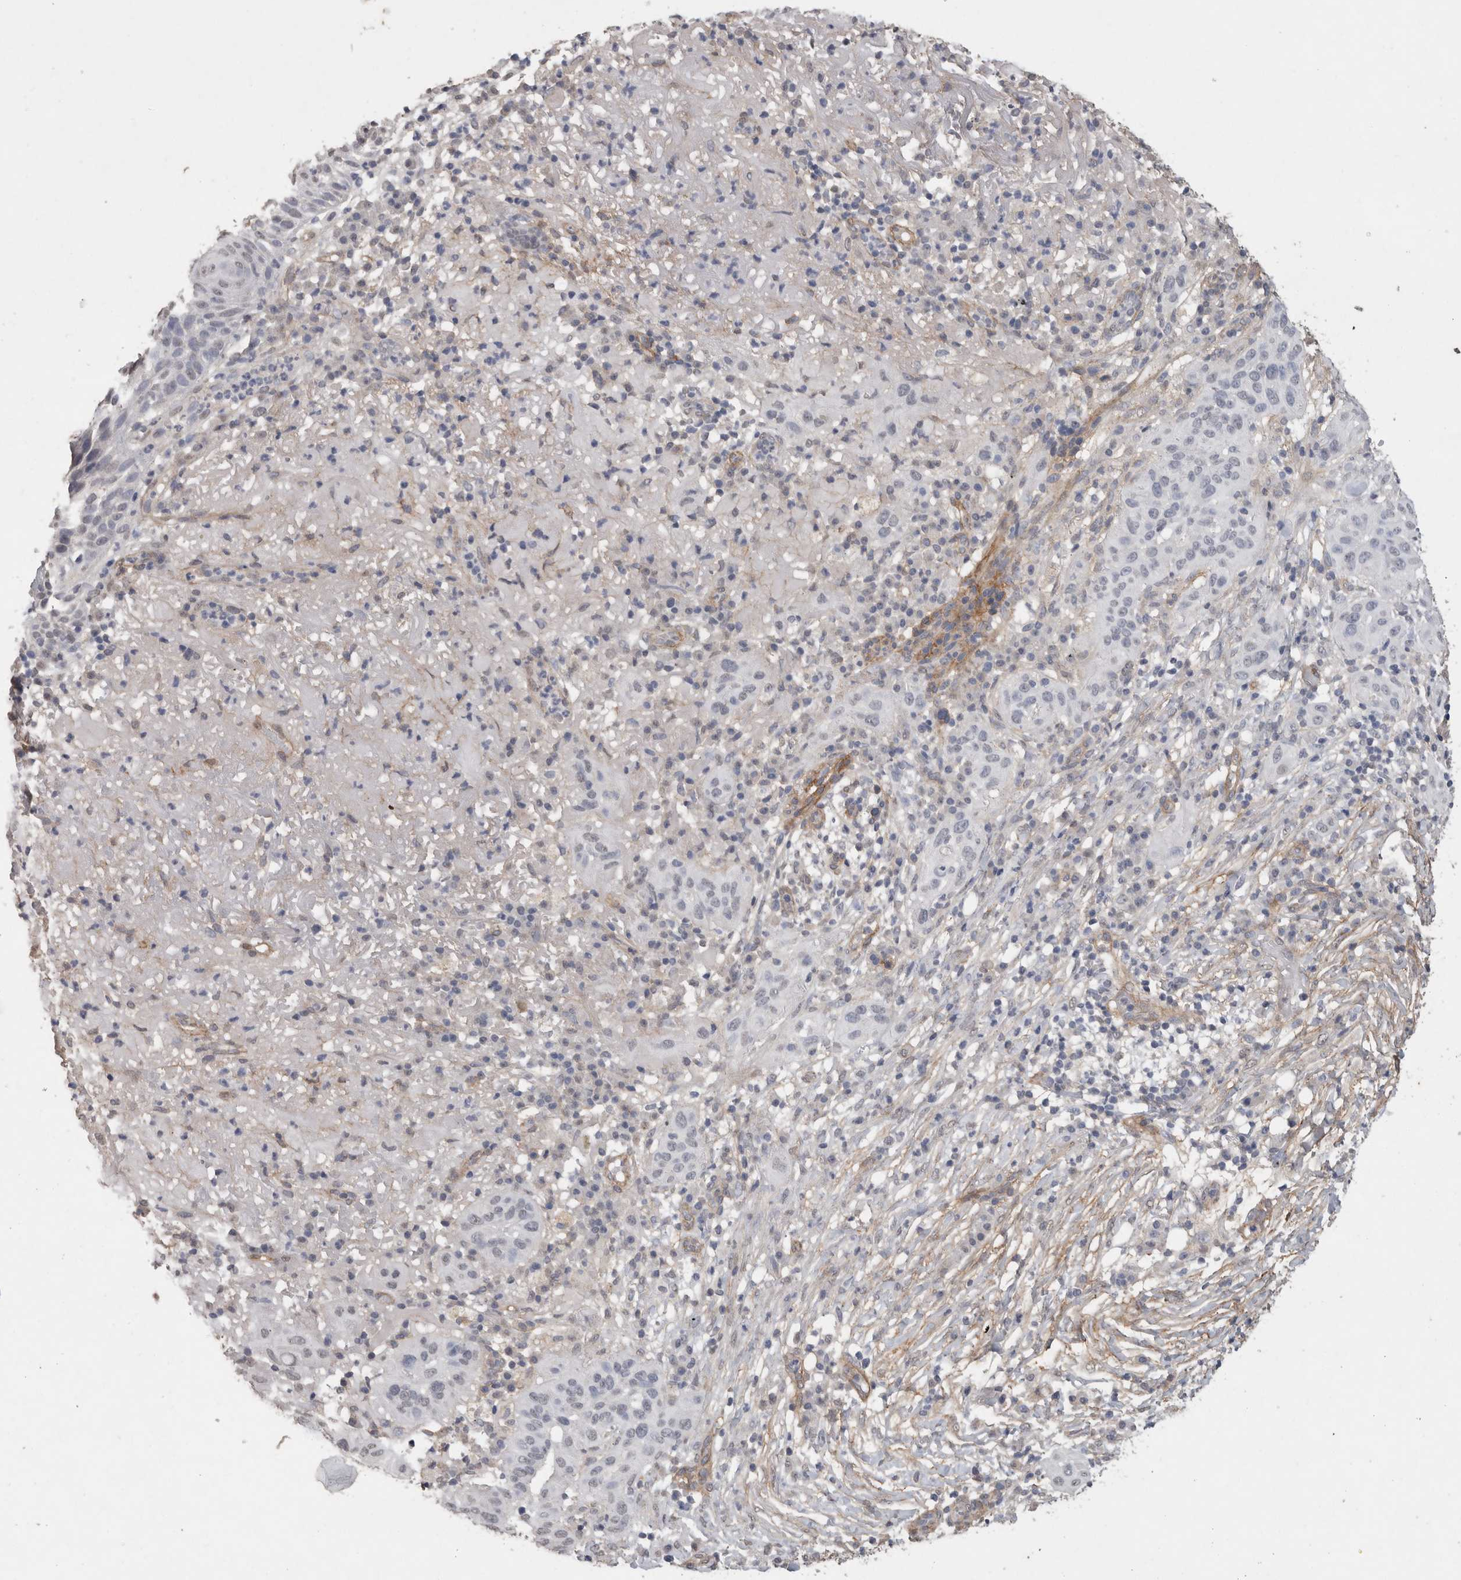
{"staining": {"intensity": "weak", "quantity": "<25%", "location": "nuclear"}, "tissue": "skin cancer", "cell_type": "Tumor cells", "image_type": "cancer", "snomed": [{"axis": "morphology", "description": "Normal tissue, NOS"}, {"axis": "morphology", "description": "Squamous cell carcinoma, NOS"}, {"axis": "topography", "description": "Skin"}], "caption": "Immunohistochemical staining of skin cancer demonstrates no significant staining in tumor cells.", "gene": "RECK", "patient": {"sex": "female", "age": 96}}